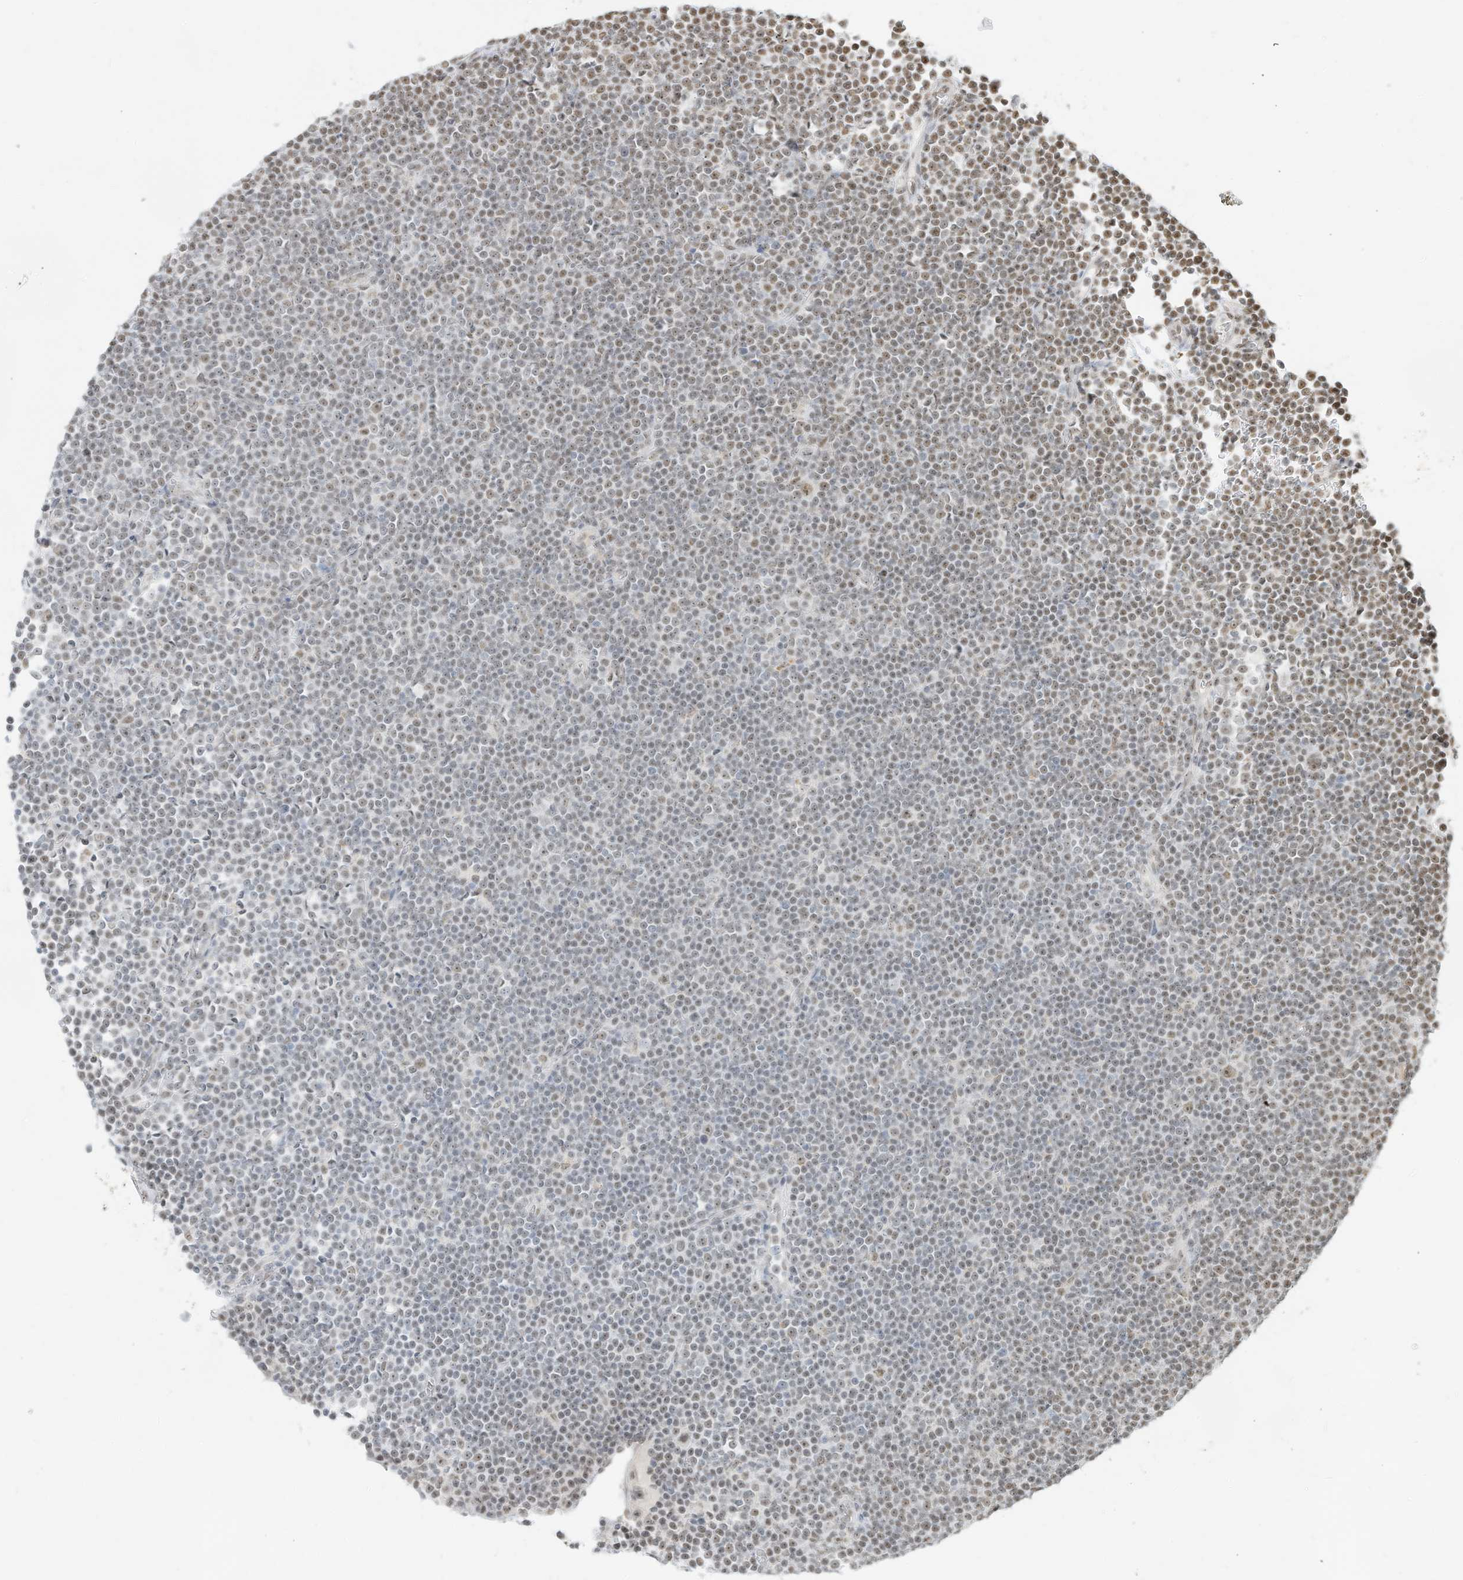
{"staining": {"intensity": "negative", "quantity": "none", "location": "none"}, "tissue": "lymphoma", "cell_type": "Tumor cells", "image_type": "cancer", "snomed": [{"axis": "morphology", "description": "Malignant lymphoma, non-Hodgkin's type, Low grade"}, {"axis": "topography", "description": "Lymph node"}], "caption": "Tumor cells show no significant protein expression in lymphoma. (Immunohistochemistry (ihc), brightfield microscopy, high magnification).", "gene": "NHSL1", "patient": {"sex": "female", "age": 67}}